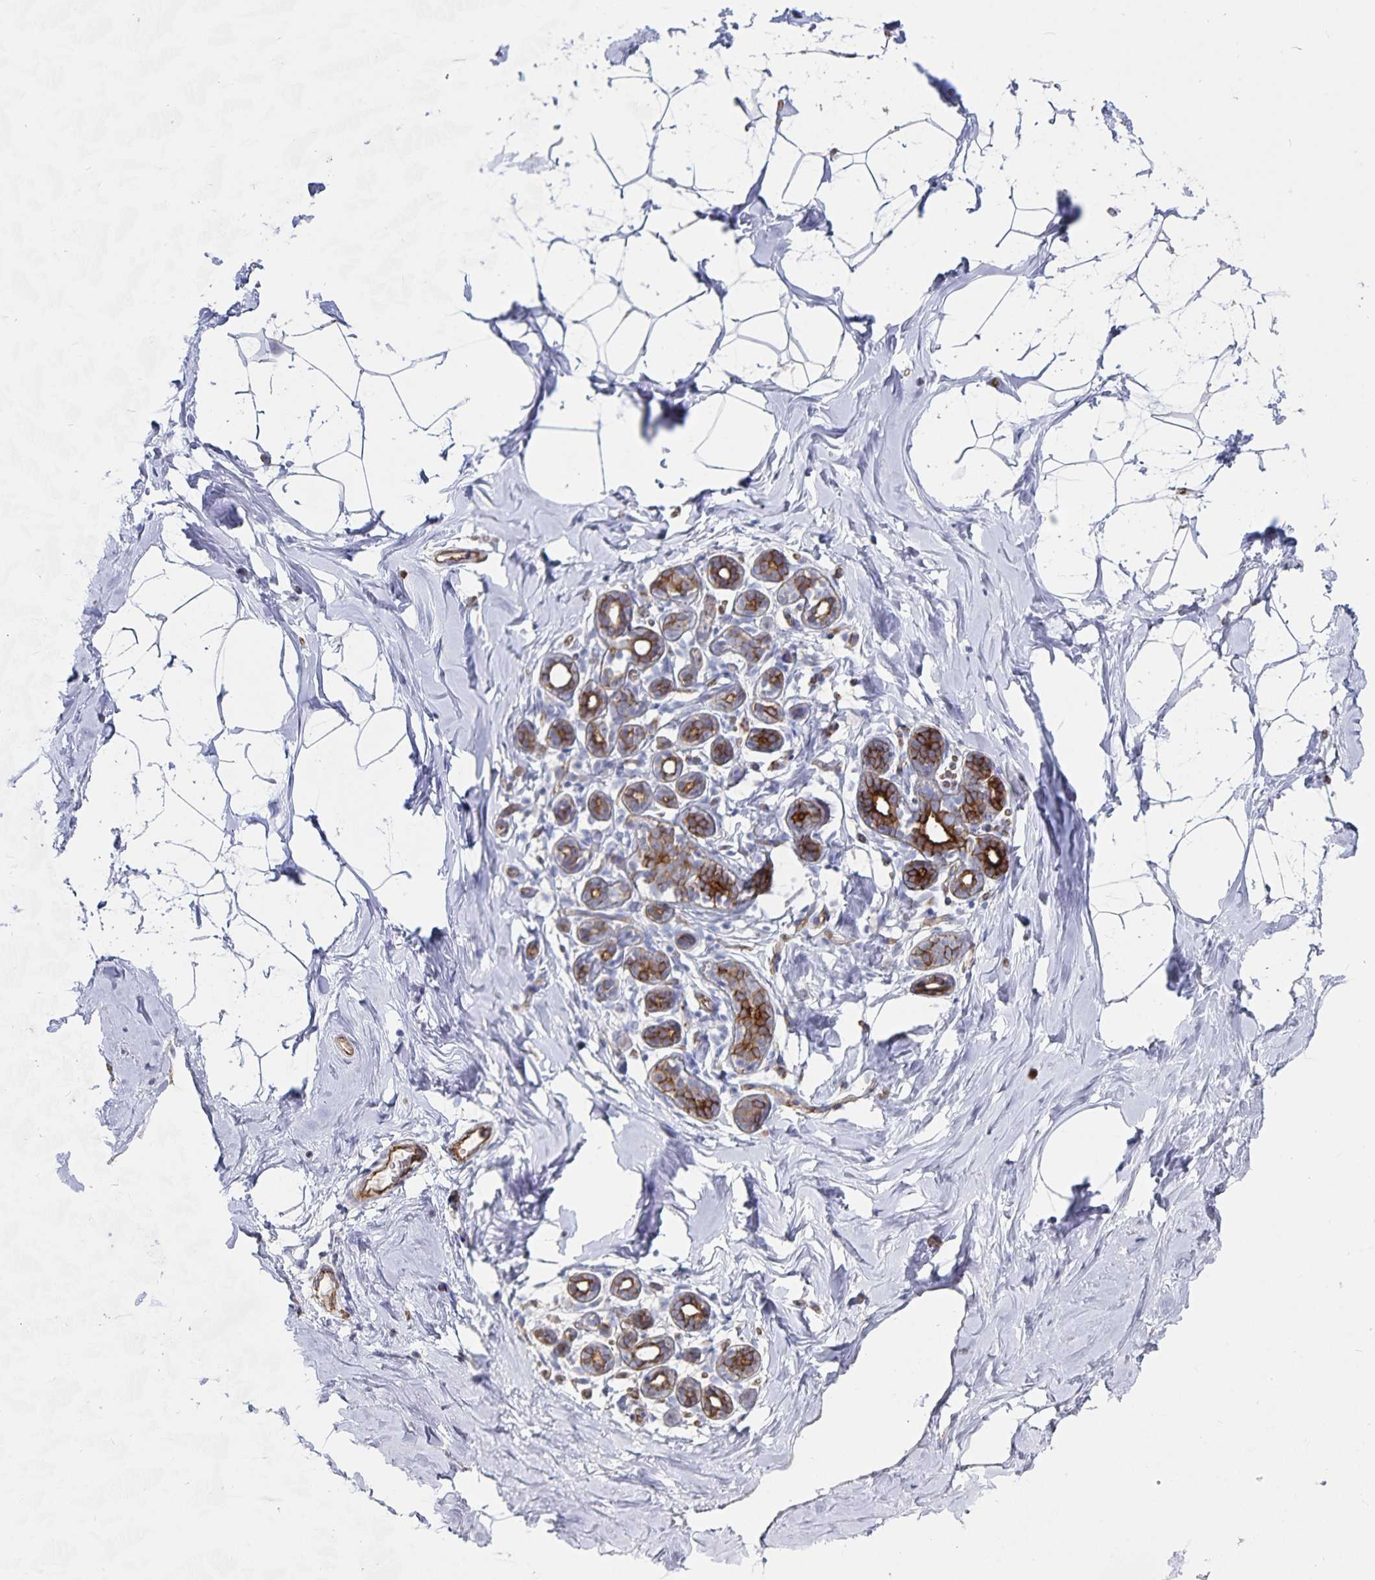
{"staining": {"intensity": "negative", "quantity": "none", "location": "none"}, "tissue": "breast", "cell_type": "Adipocytes", "image_type": "normal", "snomed": [{"axis": "morphology", "description": "Normal tissue, NOS"}, {"axis": "topography", "description": "Breast"}], "caption": "DAB (3,3'-diaminobenzidine) immunohistochemical staining of normal human breast demonstrates no significant expression in adipocytes.", "gene": "SSTR1", "patient": {"sex": "female", "age": 32}}